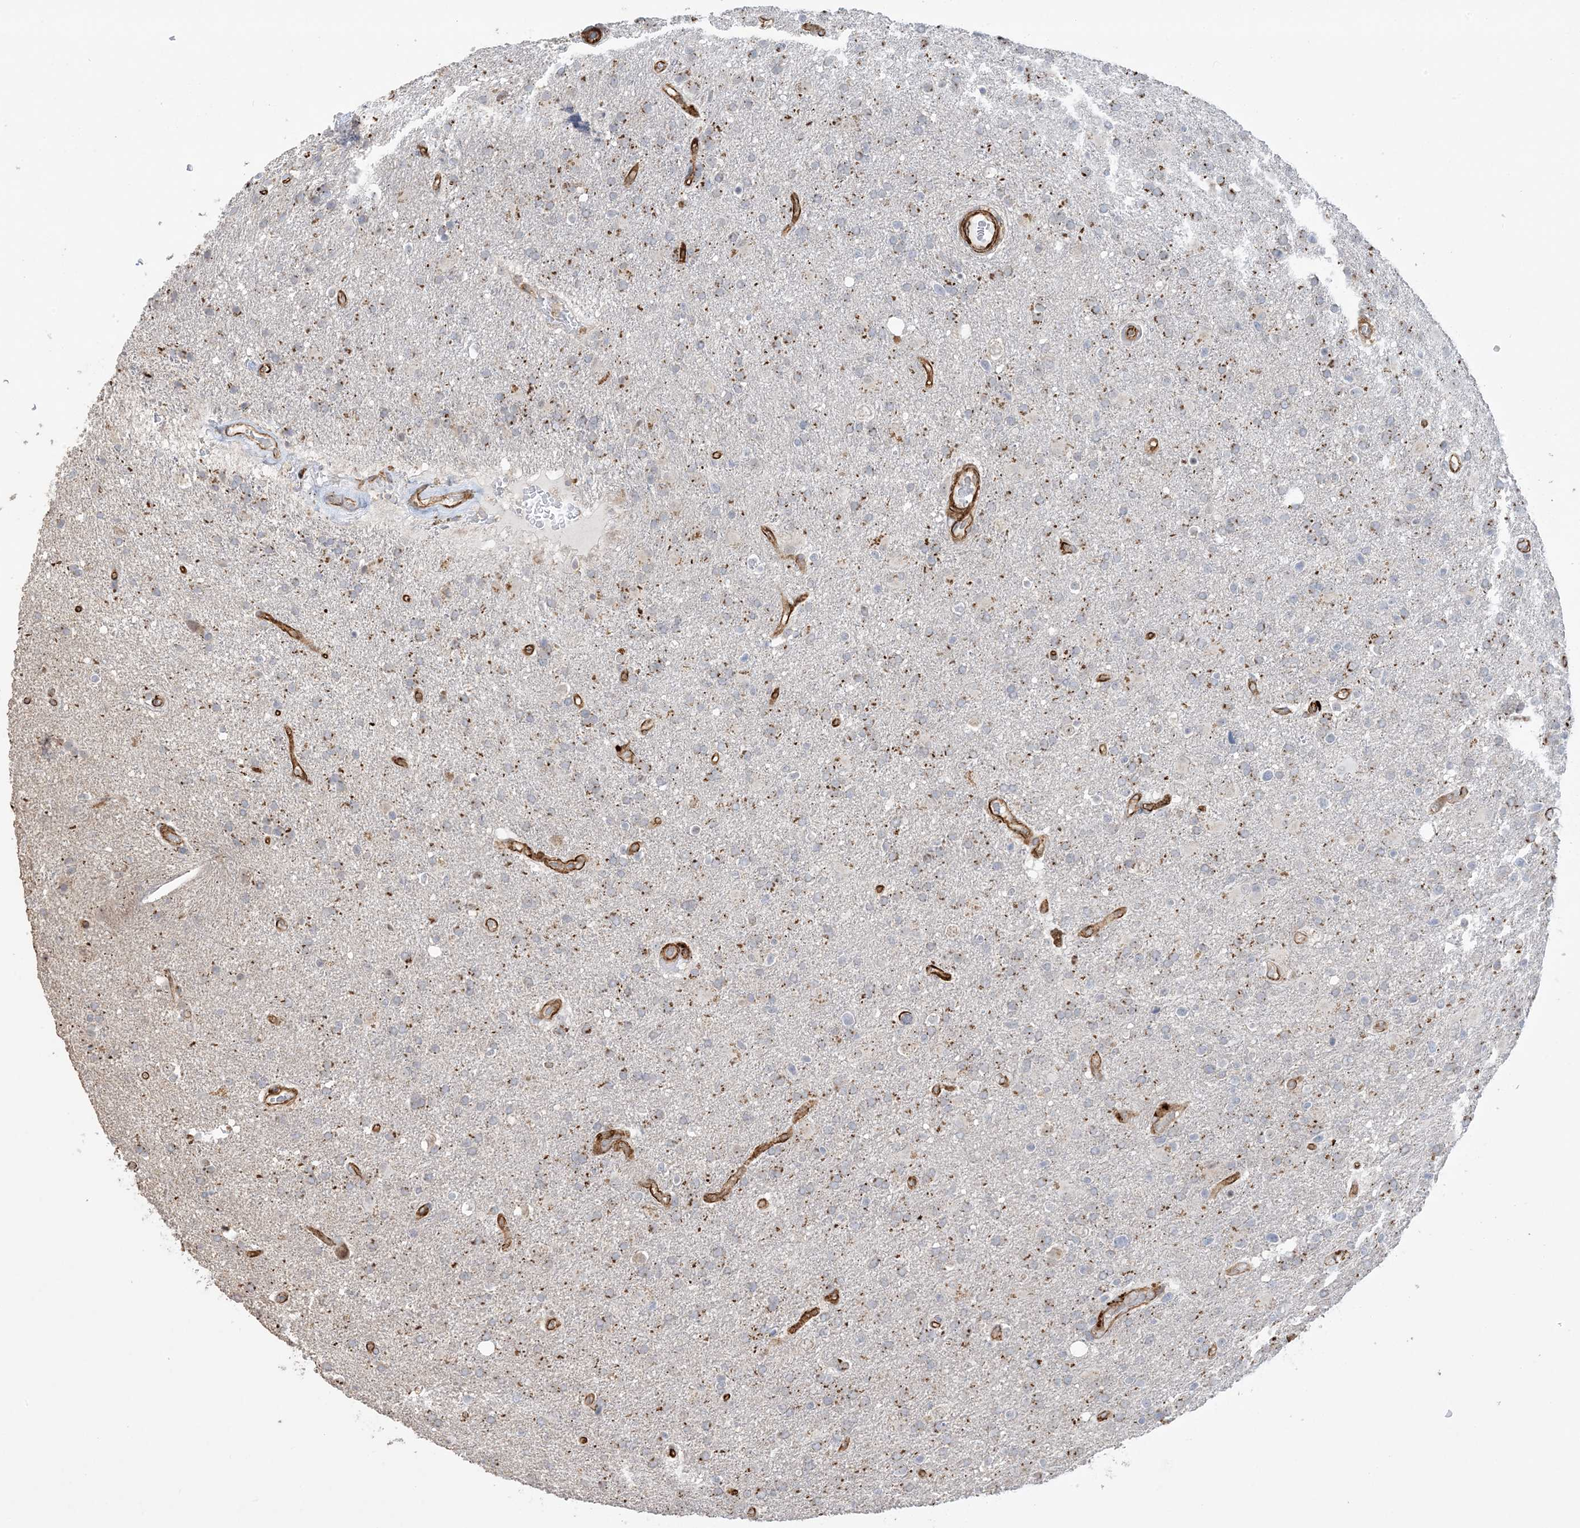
{"staining": {"intensity": "moderate", "quantity": "25%-75%", "location": "cytoplasmic/membranous"}, "tissue": "glioma", "cell_type": "Tumor cells", "image_type": "cancer", "snomed": [{"axis": "morphology", "description": "Glioma, malignant, High grade"}, {"axis": "topography", "description": "Brain"}], "caption": "Human glioma stained with a protein marker exhibits moderate staining in tumor cells.", "gene": "AGA", "patient": {"sex": "male", "age": 72}}